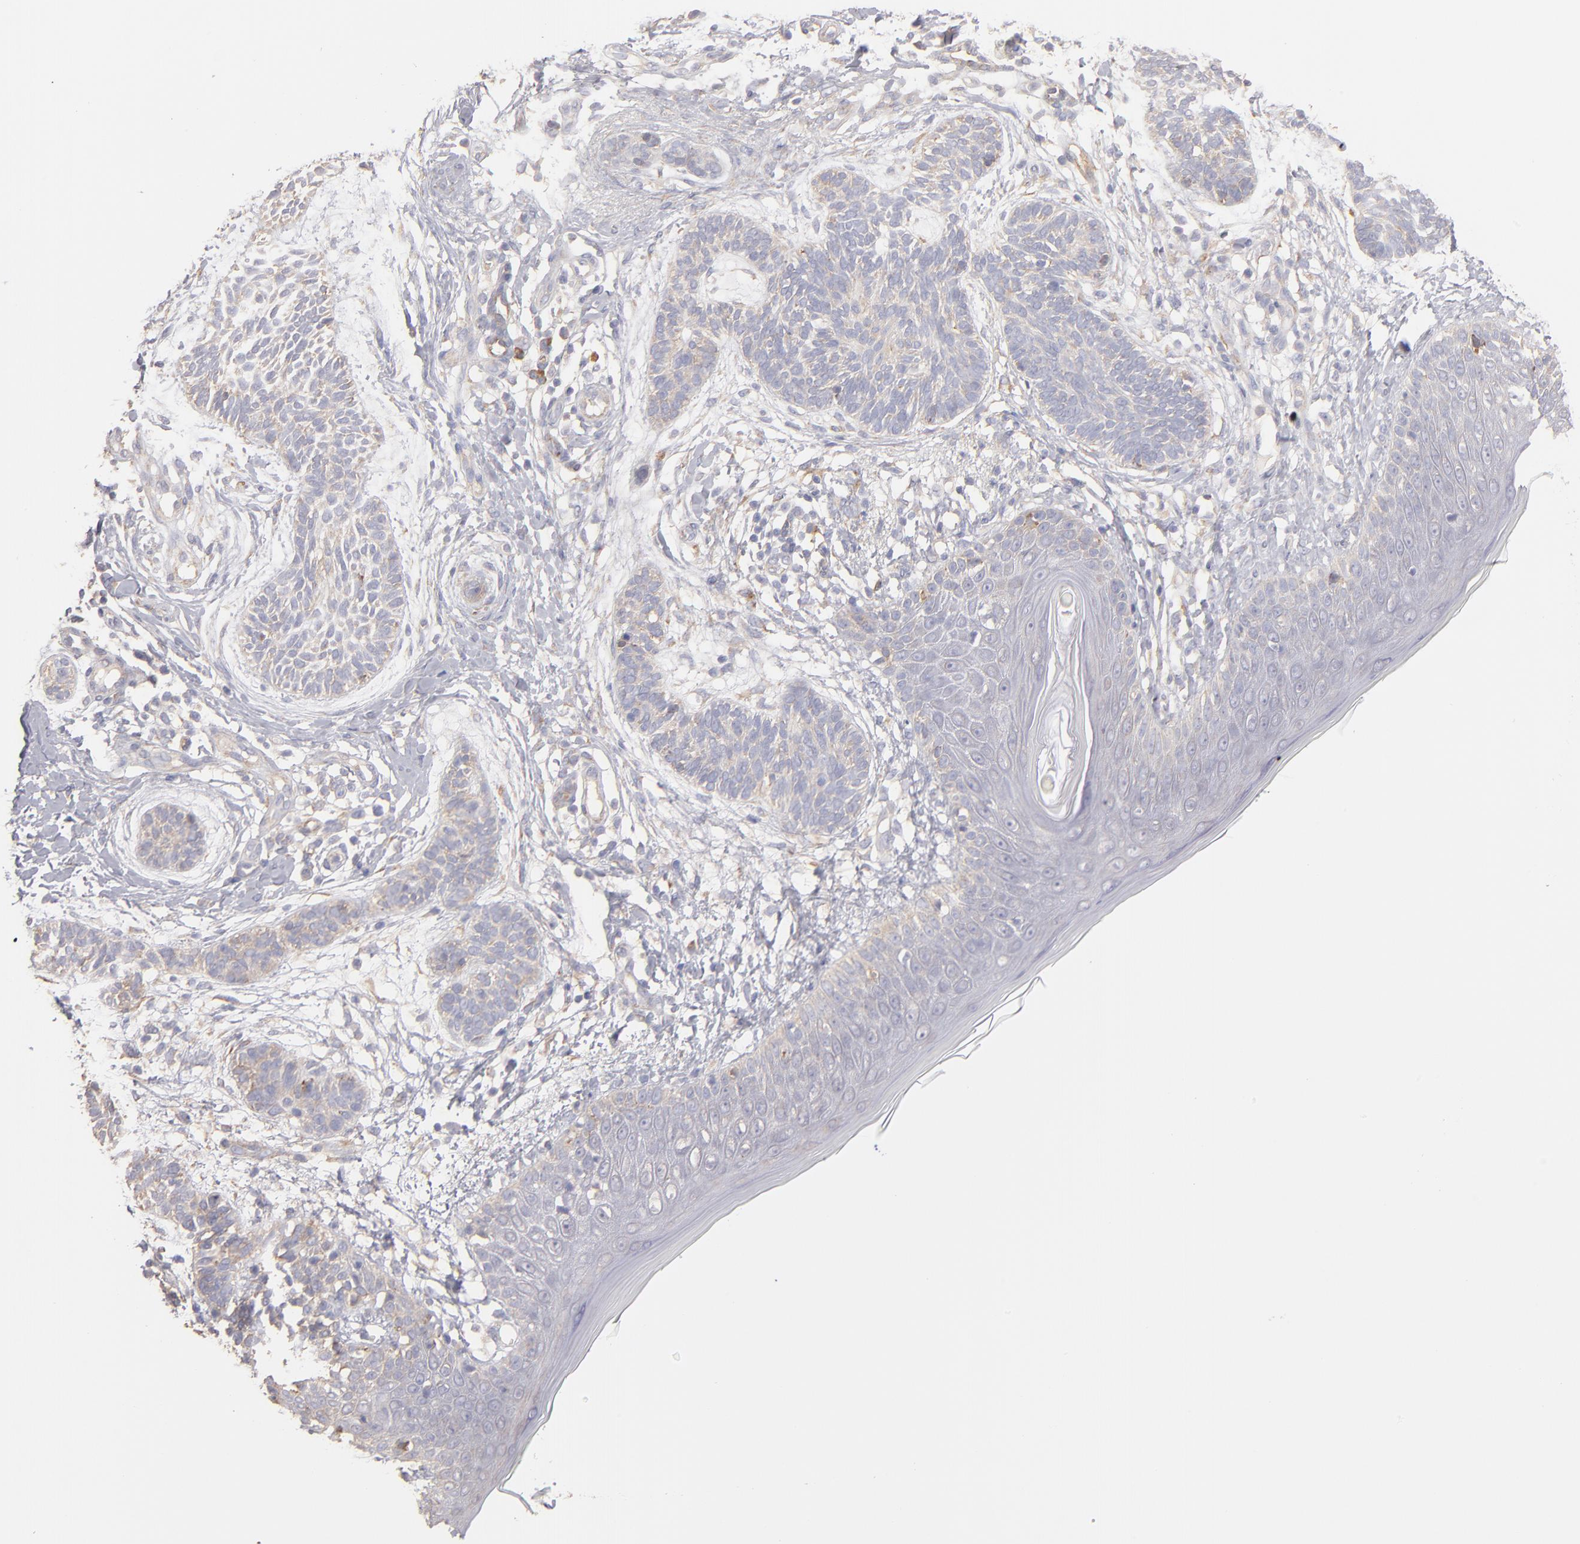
{"staining": {"intensity": "weak", "quantity": "25%-75%", "location": "cytoplasmic/membranous"}, "tissue": "skin cancer", "cell_type": "Tumor cells", "image_type": "cancer", "snomed": [{"axis": "morphology", "description": "Normal tissue, NOS"}, {"axis": "morphology", "description": "Basal cell carcinoma"}, {"axis": "topography", "description": "Skin"}], "caption": "Human skin cancer stained with a protein marker displays weak staining in tumor cells.", "gene": "ENTPD5", "patient": {"sex": "male", "age": 63}}